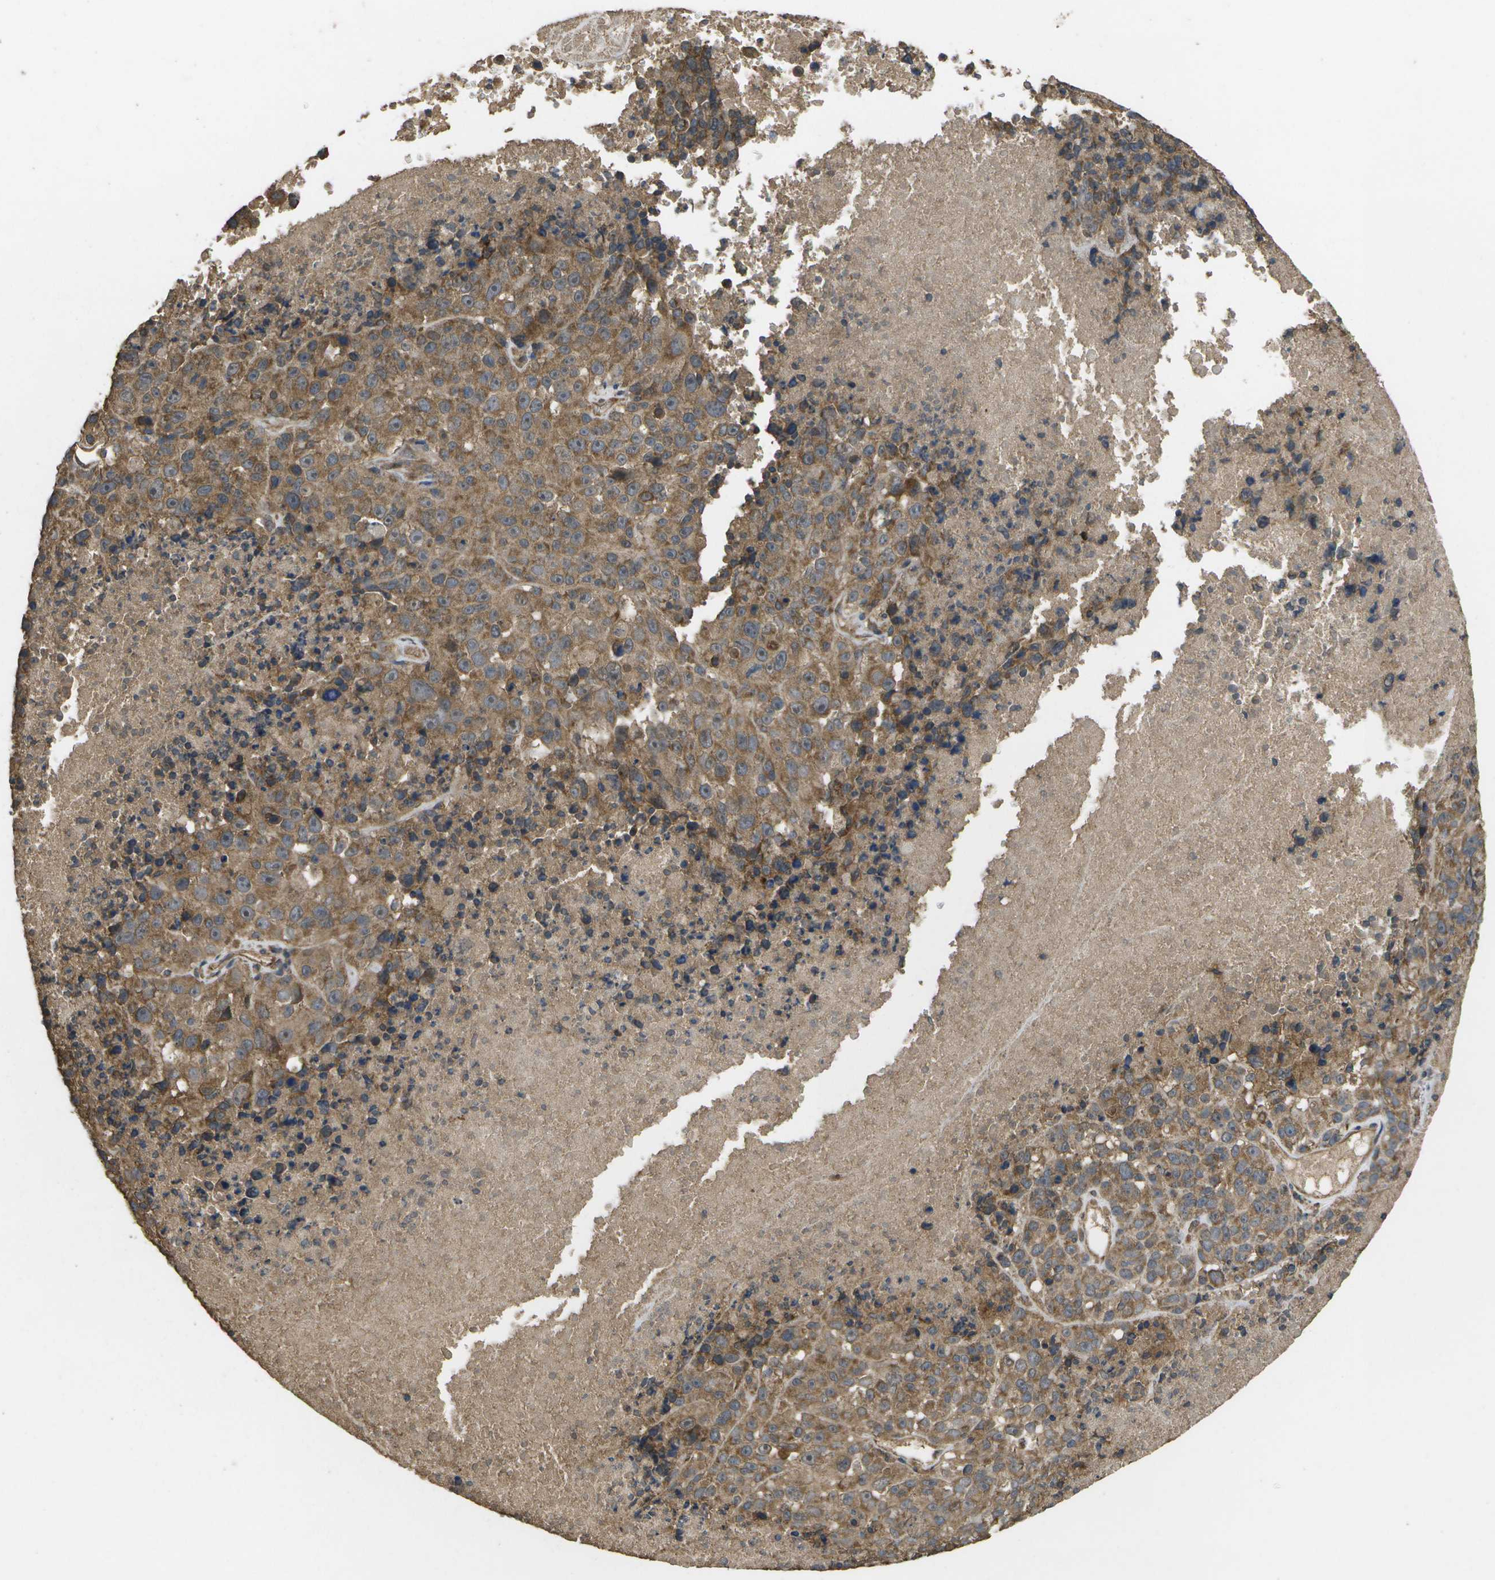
{"staining": {"intensity": "moderate", "quantity": ">75%", "location": "cytoplasmic/membranous"}, "tissue": "melanoma", "cell_type": "Tumor cells", "image_type": "cancer", "snomed": [{"axis": "morphology", "description": "Malignant melanoma, Metastatic site"}, {"axis": "topography", "description": "Cerebral cortex"}], "caption": "Moderate cytoplasmic/membranous positivity for a protein is appreciated in approximately >75% of tumor cells of melanoma using immunohistochemistry.", "gene": "SACS", "patient": {"sex": "female", "age": 52}}